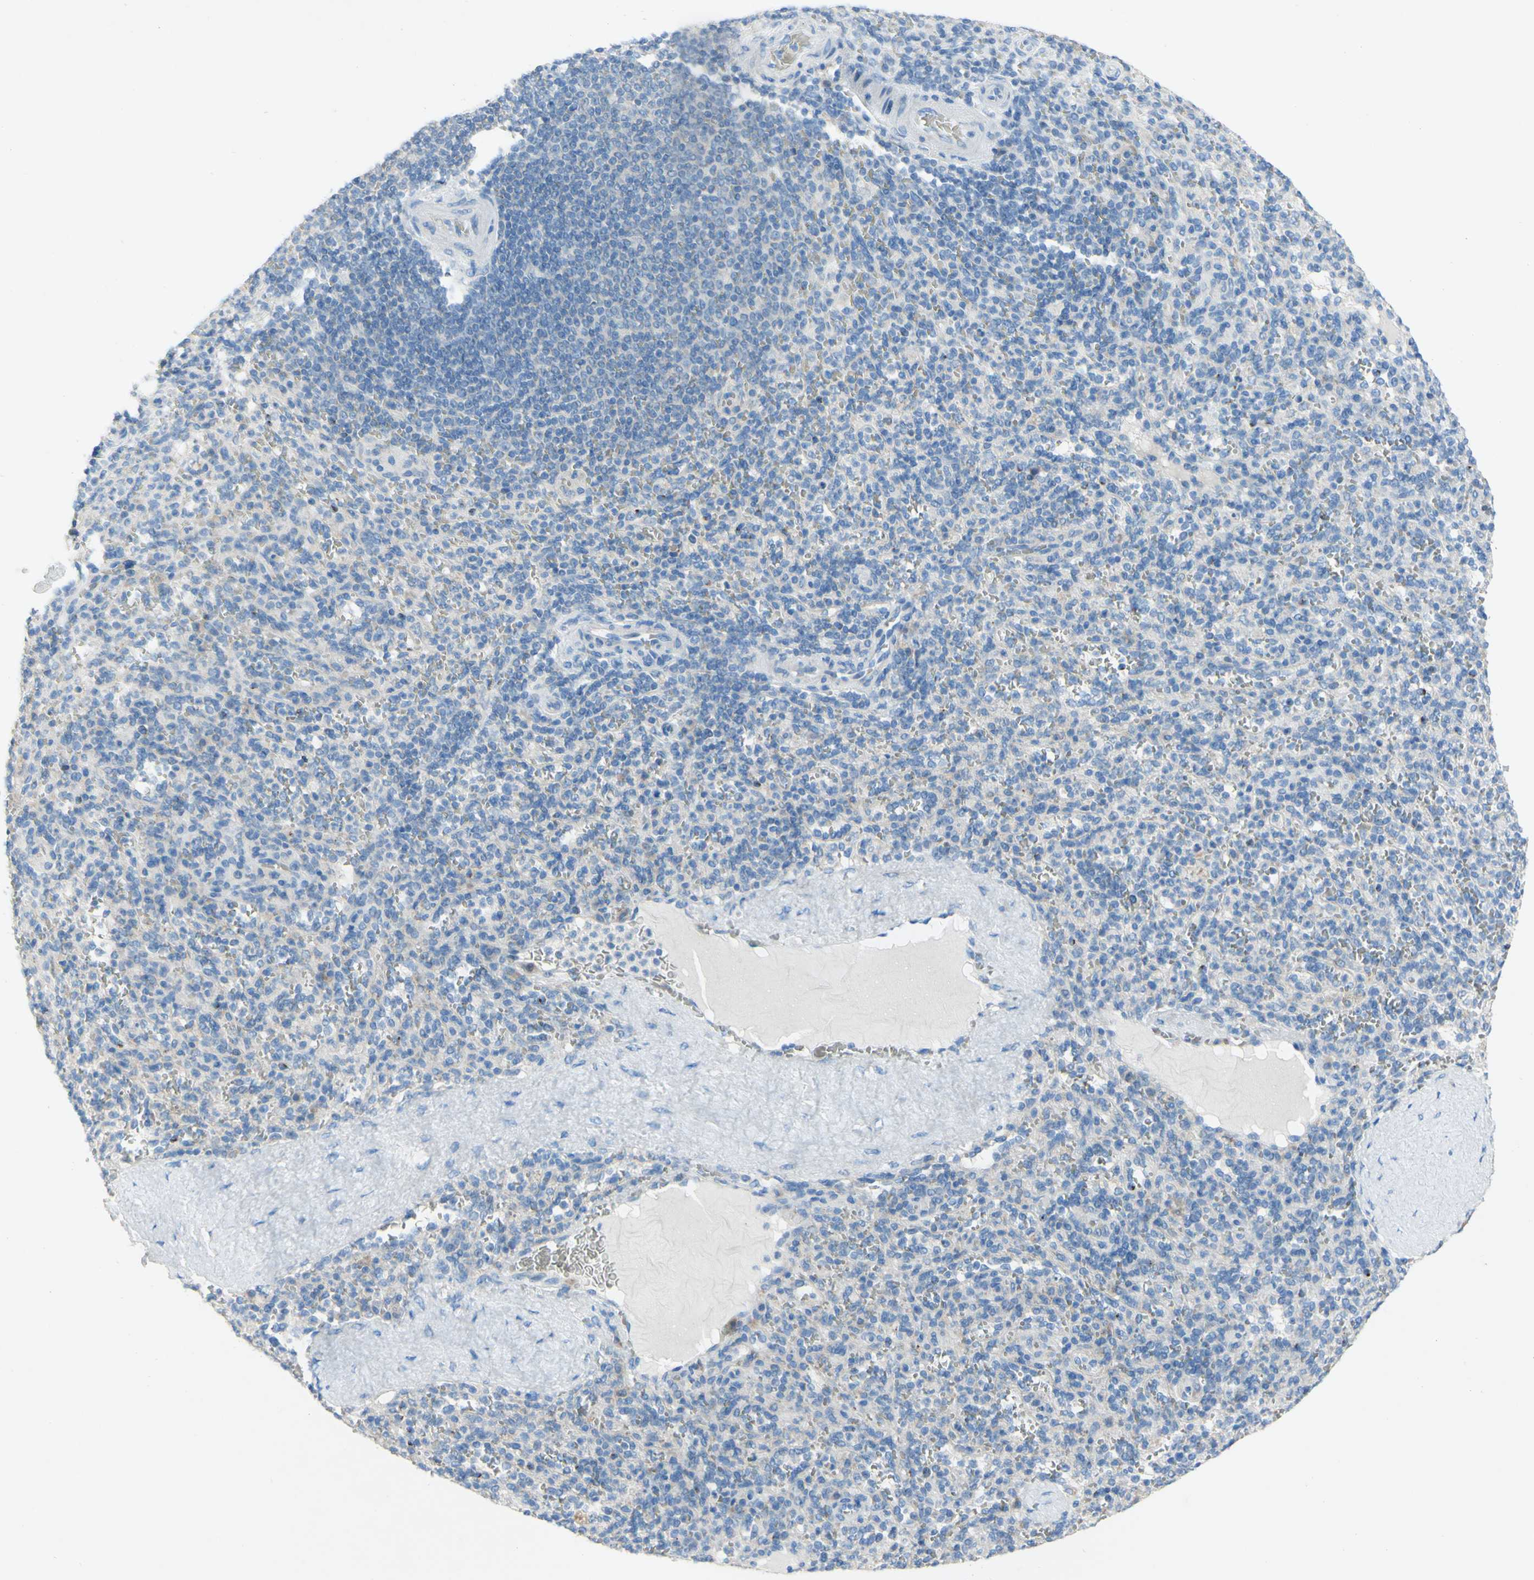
{"staining": {"intensity": "negative", "quantity": "none", "location": "none"}, "tissue": "spleen", "cell_type": "Cells in red pulp", "image_type": "normal", "snomed": [{"axis": "morphology", "description": "Normal tissue, NOS"}, {"axis": "topography", "description": "Spleen"}], "caption": "This micrograph is of benign spleen stained with IHC to label a protein in brown with the nuclei are counter-stained blue. There is no expression in cells in red pulp.", "gene": "ACADL", "patient": {"sex": "male", "age": 36}}